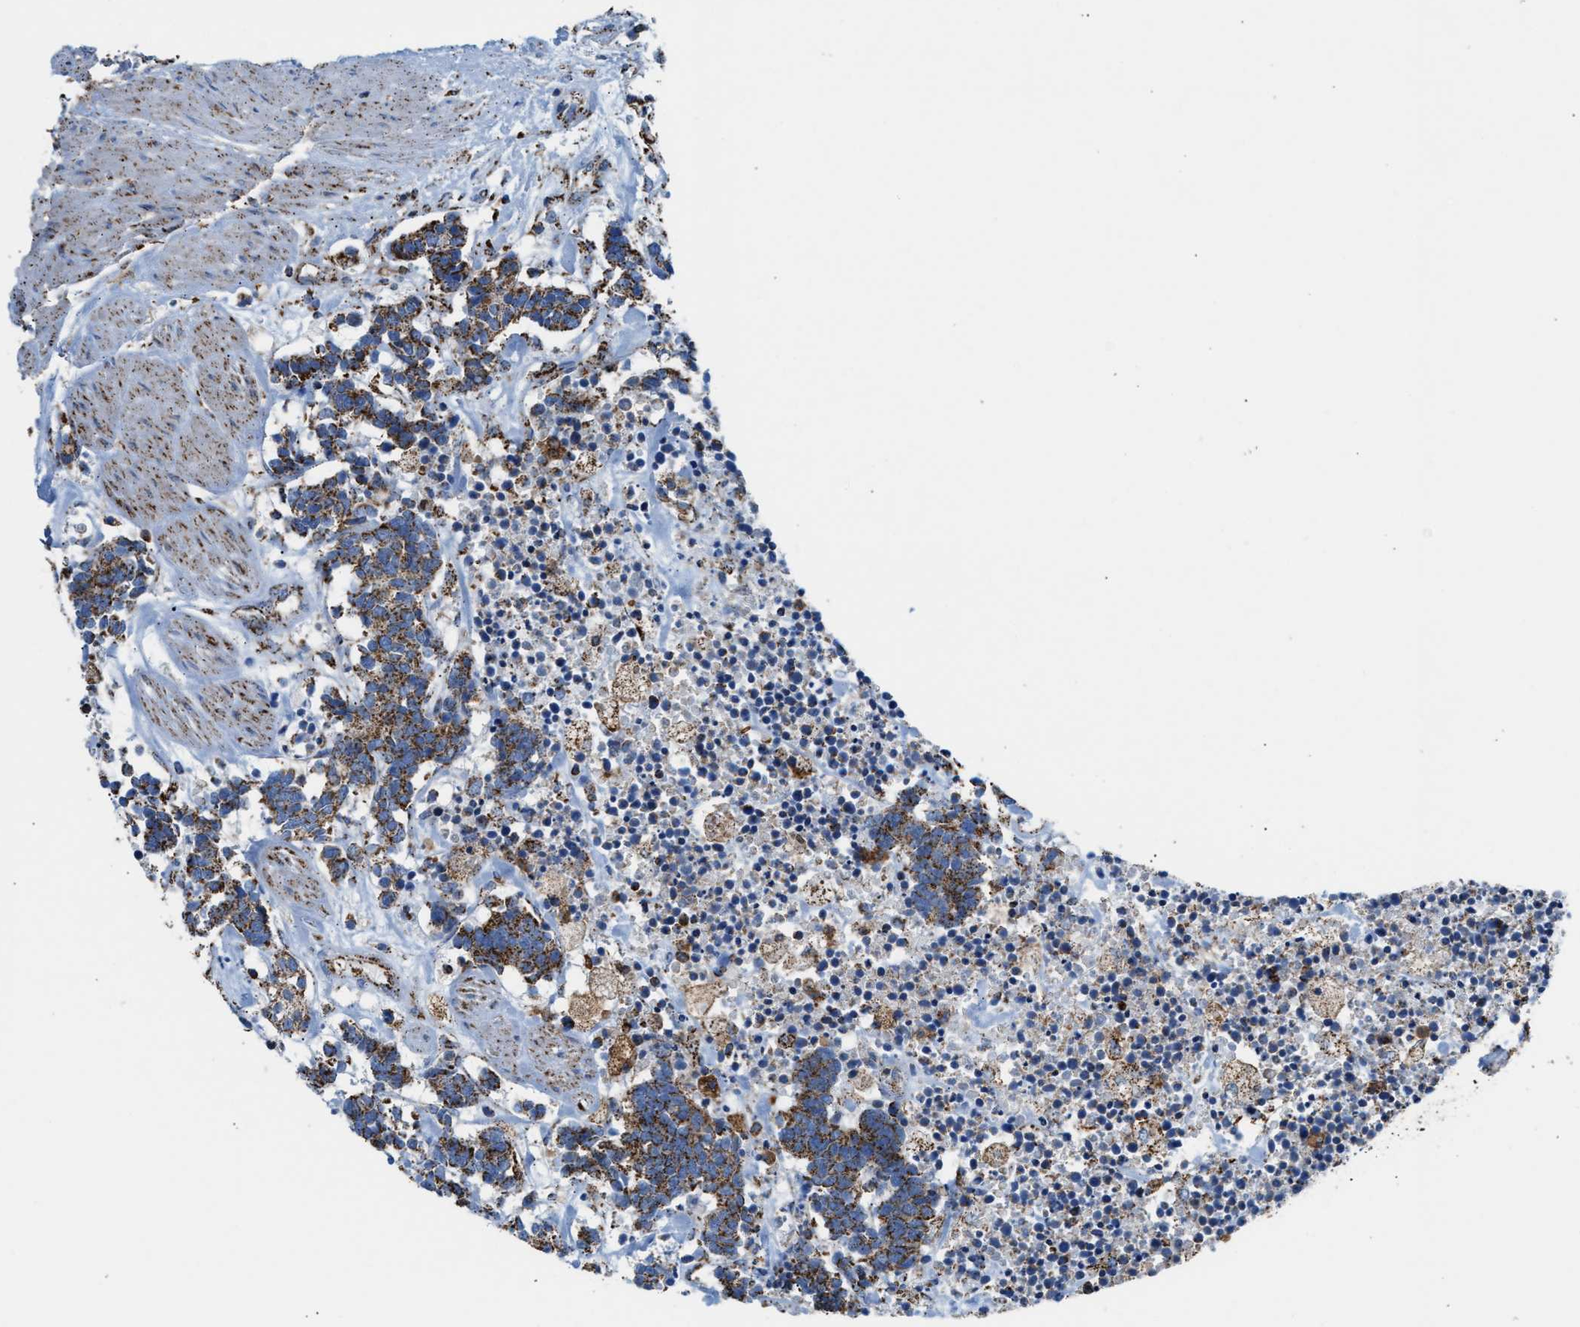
{"staining": {"intensity": "moderate", "quantity": ">75%", "location": "cytoplasmic/membranous"}, "tissue": "carcinoid", "cell_type": "Tumor cells", "image_type": "cancer", "snomed": [{"axis": "morphology", "description": "Carcinoma, NOS"}, {"axis": "morphology", "description": "Carcinoid, malignant, NOS"}, {"axis": "topography", "description": "Urinary bladder"}], "caption": "Carcinoid was stained to show a protein in brown. There is medium levels of moderate cytoplasmic/membranous positivity in about >75% of tumor cells. Using DAB (brown) and hematoxylin (blue) stains, captured at high magnification using brightfield microscopy.", "gene": "ECHS1", "patient": {"sex": "male", "age": 57}}